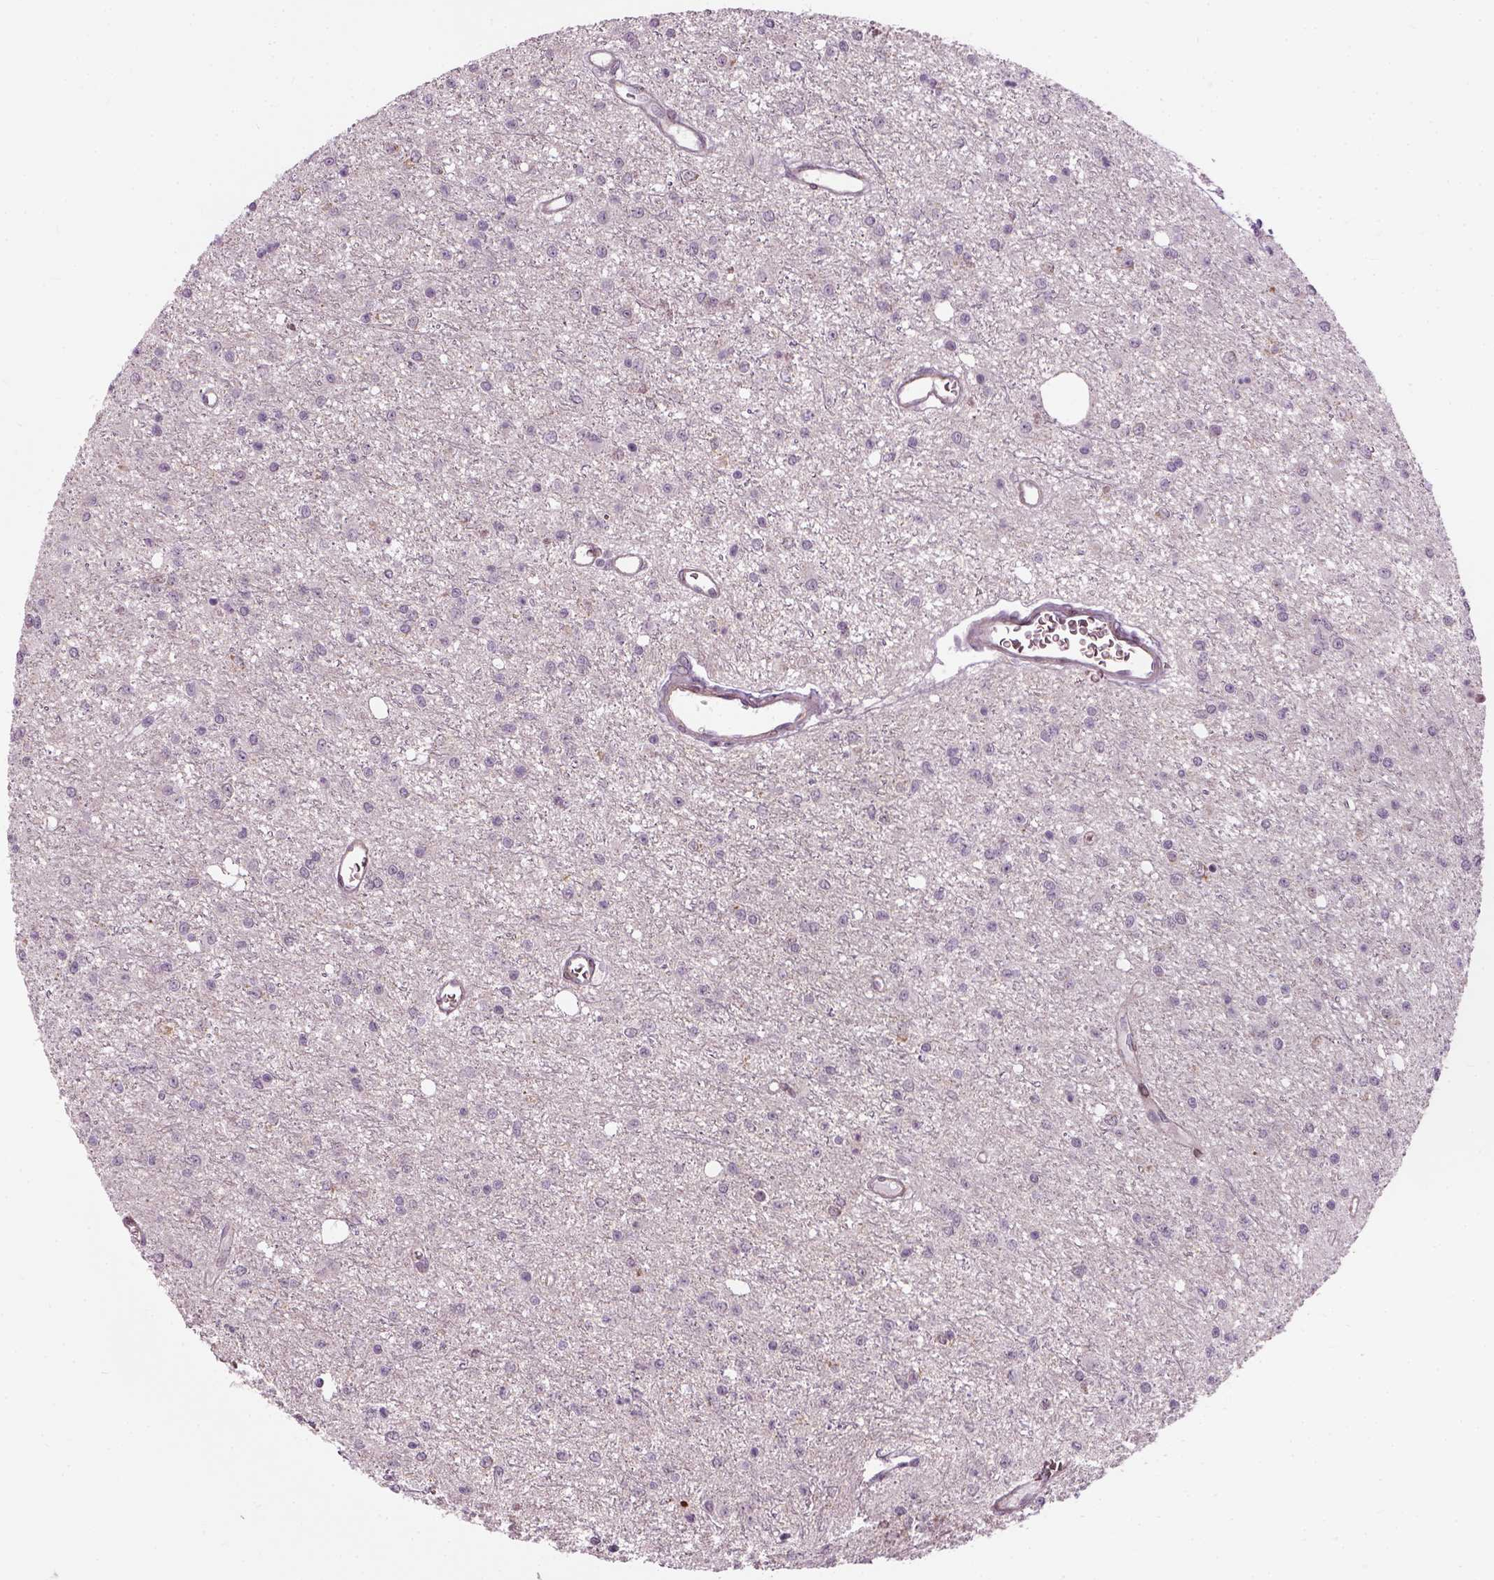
{"staining": {"intensity": "negative", "quantity": "none", "location": "none"}, "tissue": "glioma", "cell_type": "Tumor cells", "image_type": "cancer", "snomed": [{"axis": "morphology", "description": "Glioma, malignant, Low grade"}, {"axis": "topography", "description": "Brain"}], "caption": "High power microscopy image of an immunohistochemistry photomicrograph of glioma, revealing no significant expression in tumor cells. Nuclei are stained in blue.", "gene": "XK", "patient": {"sex": "female", "age": 45}}